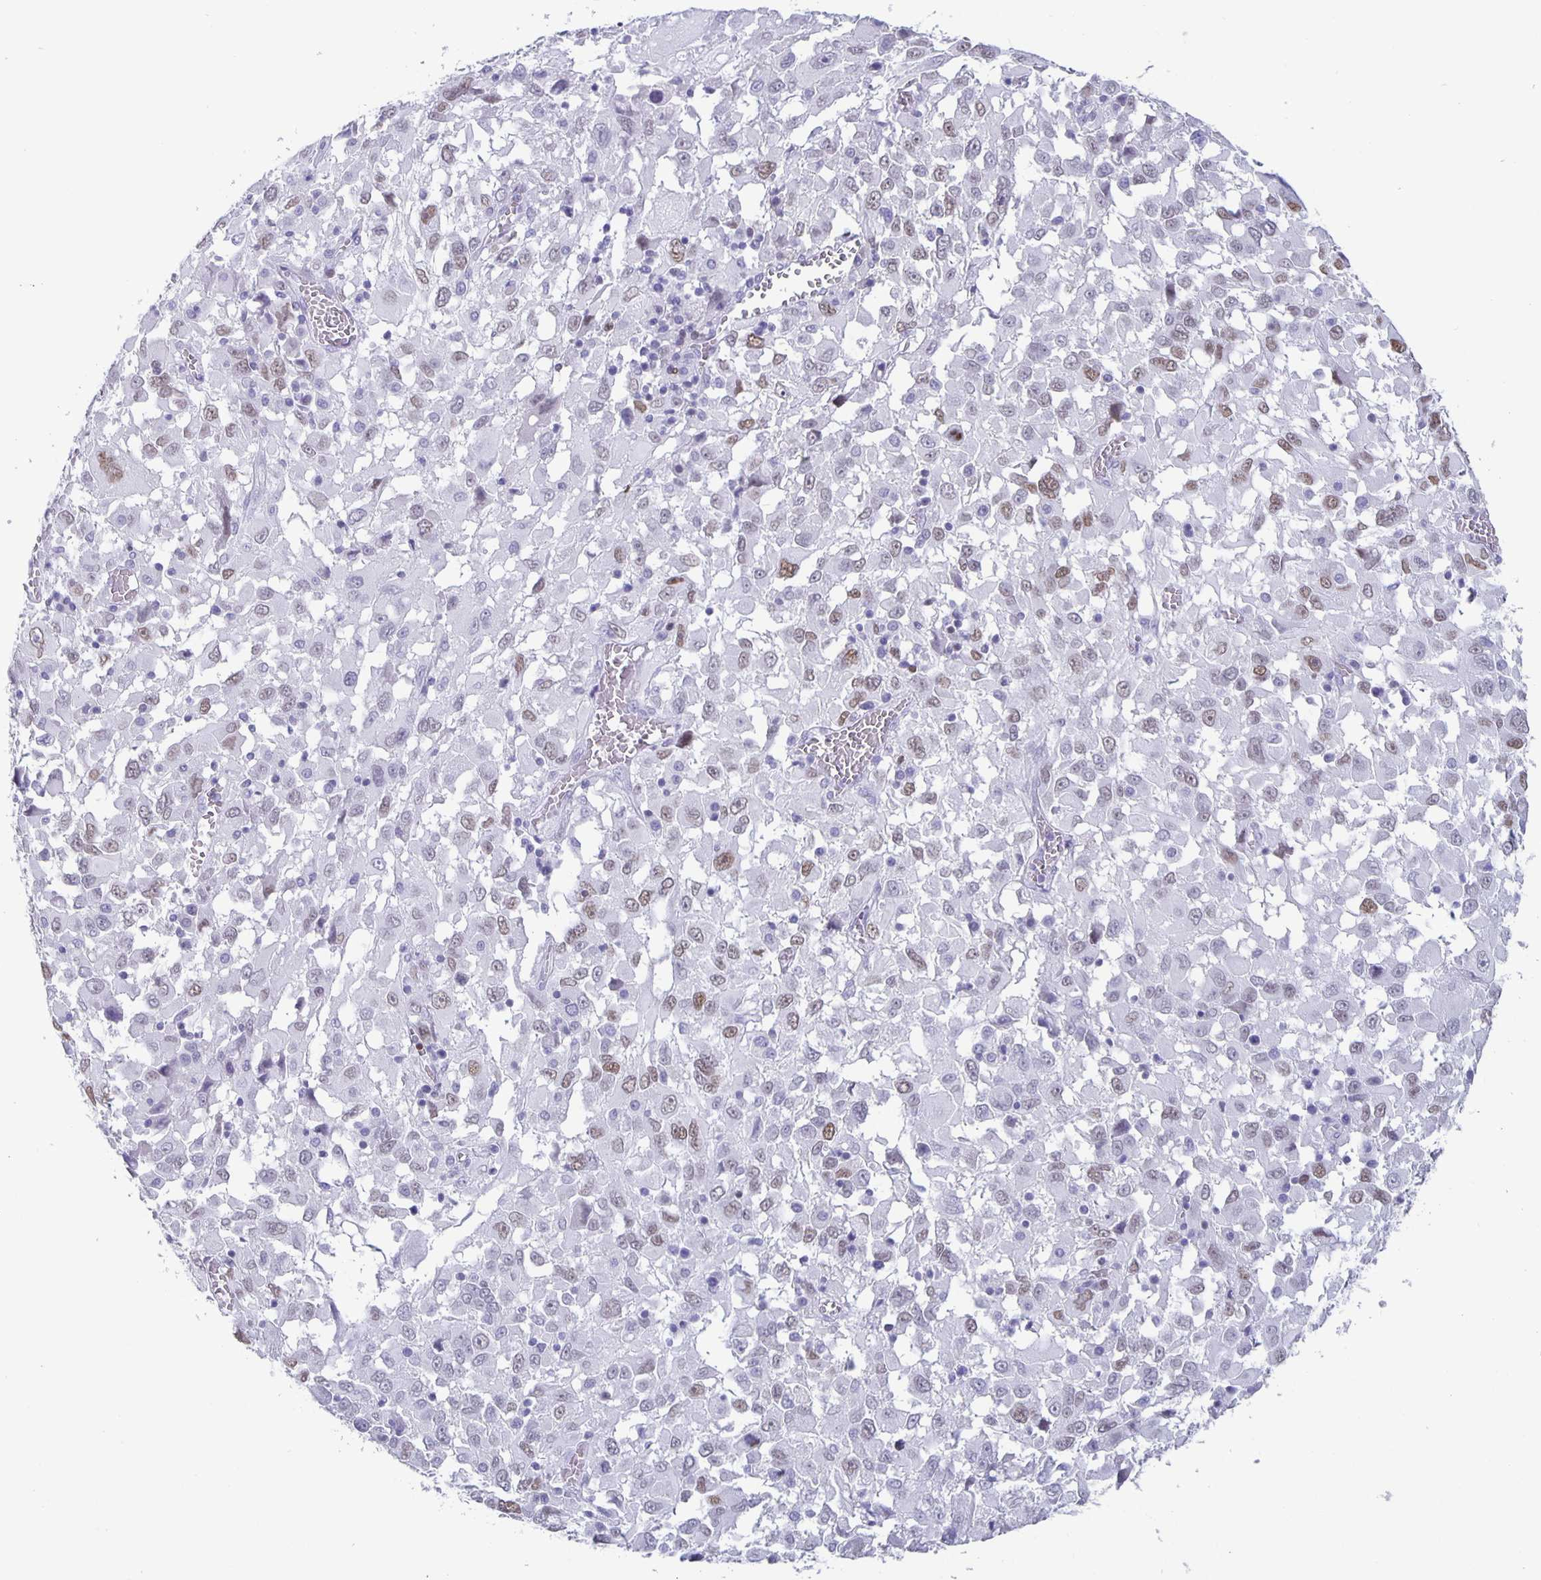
{"staining": {"intensity": "weak", "quantity": "25%-75%", "location": "nuclear"}, "tissue": "melanoma", "cell_type": "Tumor cells", "image_type": "cancer", "snomed": [{"axis": "morphology", "description": "Malignant melanoma, Metastatic site"}, {"axis": "topography", "description": "Soft tissue"}], "caption": "Malignant melanoma (metastatic site) stained with DAB immunohistochemistry demonstrates low levels of weak nuclear positivity in approximately 25%-75% of tumor cells.", "gene": "SATB2", "patient": {"sex": "male", "age": 50}}